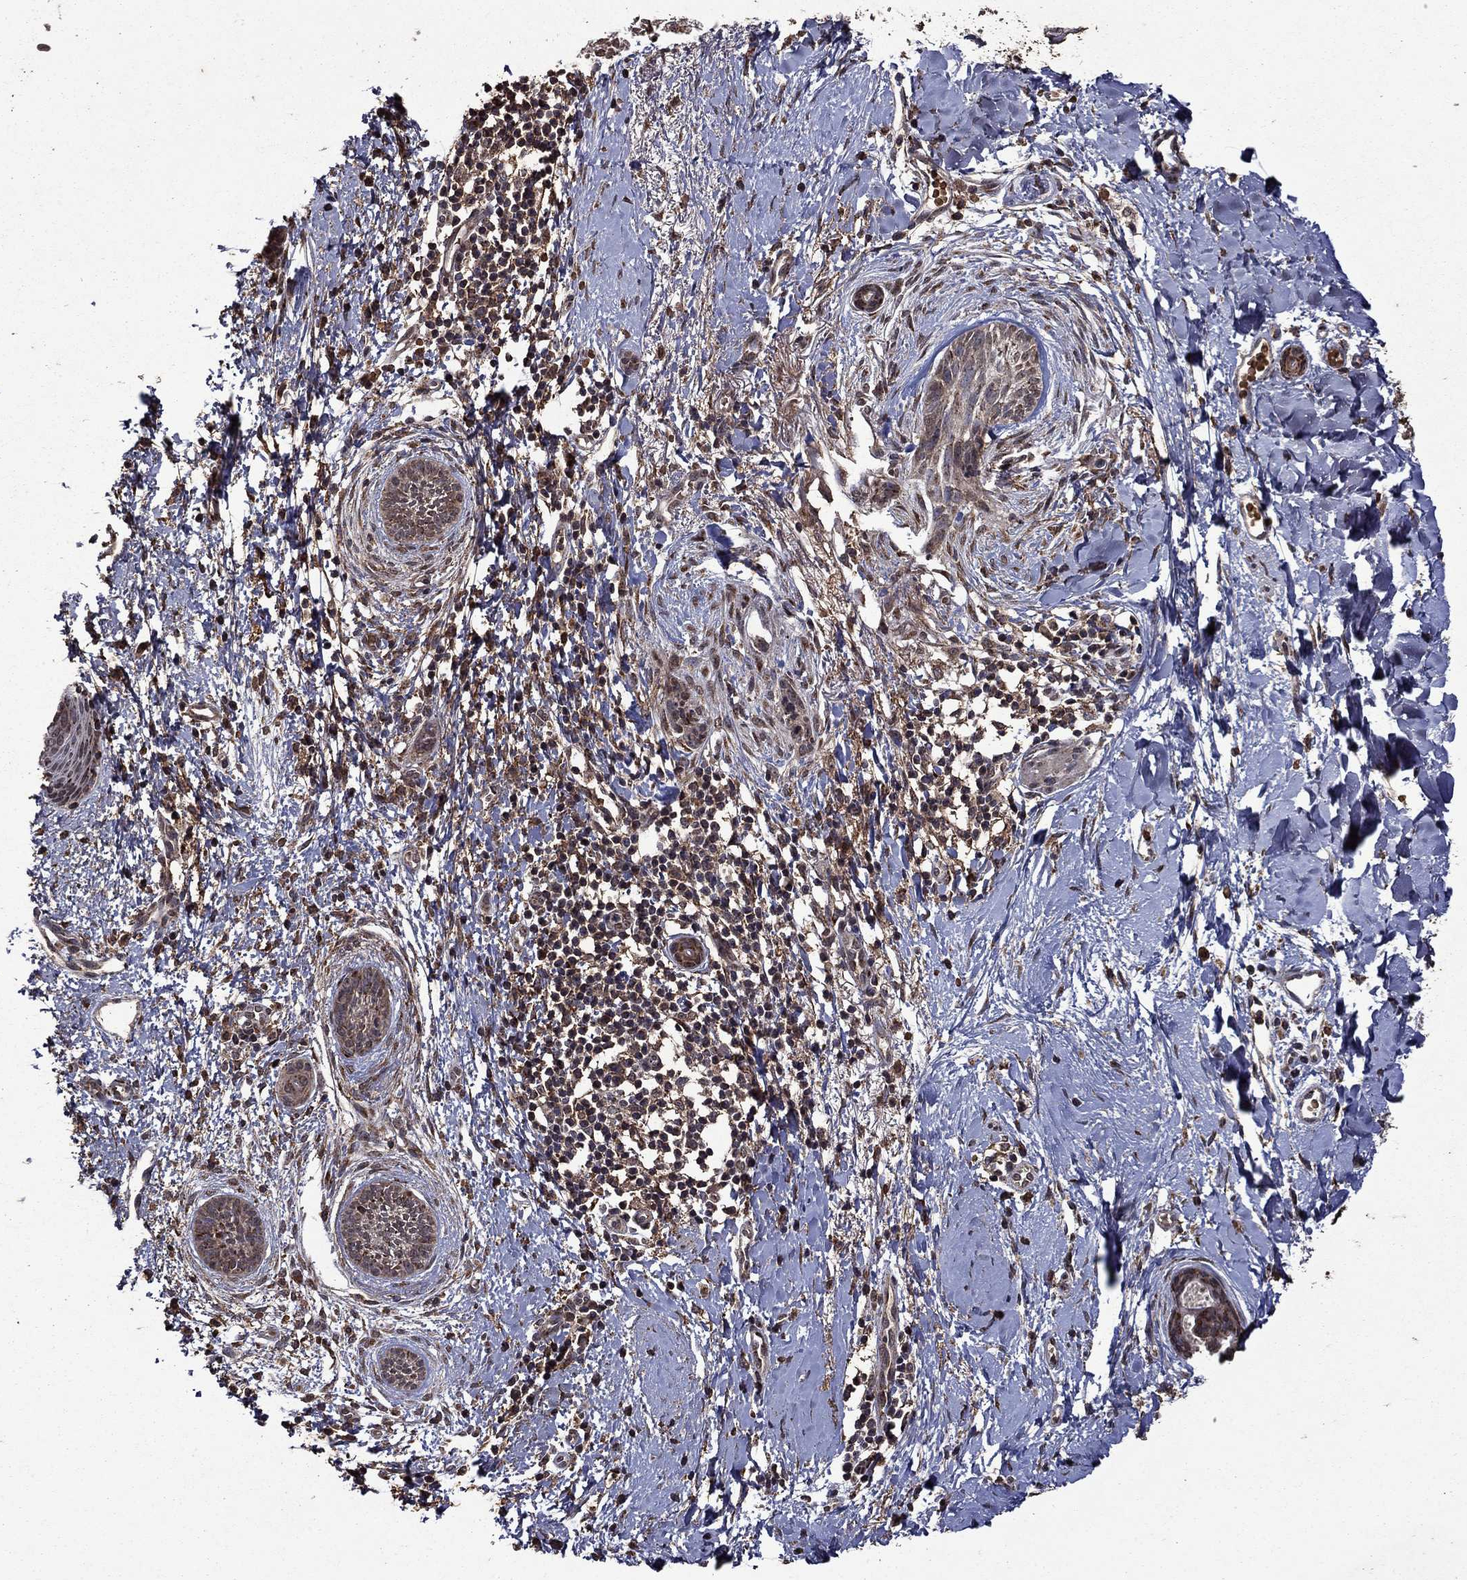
{"staining": {"intensity": "weak", "quantity": ">75%", "location": "cytoplasmic/membranous,nuclear"}, "tissue": "skin cancer", "cell_type": "Tumor cells", "image_type": "cancer", "snomed": [{"axis": "morphology", "description": "Basal cell carcinoma"}, {"axis": "topography", "description": "Skin"}], "caption": "Skin cancer (basal cell carcinoma) stained with immunohistochemistry exhibits weak cytoplasmic/membranous and nuclear positivity in about >75% of tumor cells.", "gene": "ITM2B", "patient": {"sex": "female", "age": 65}}